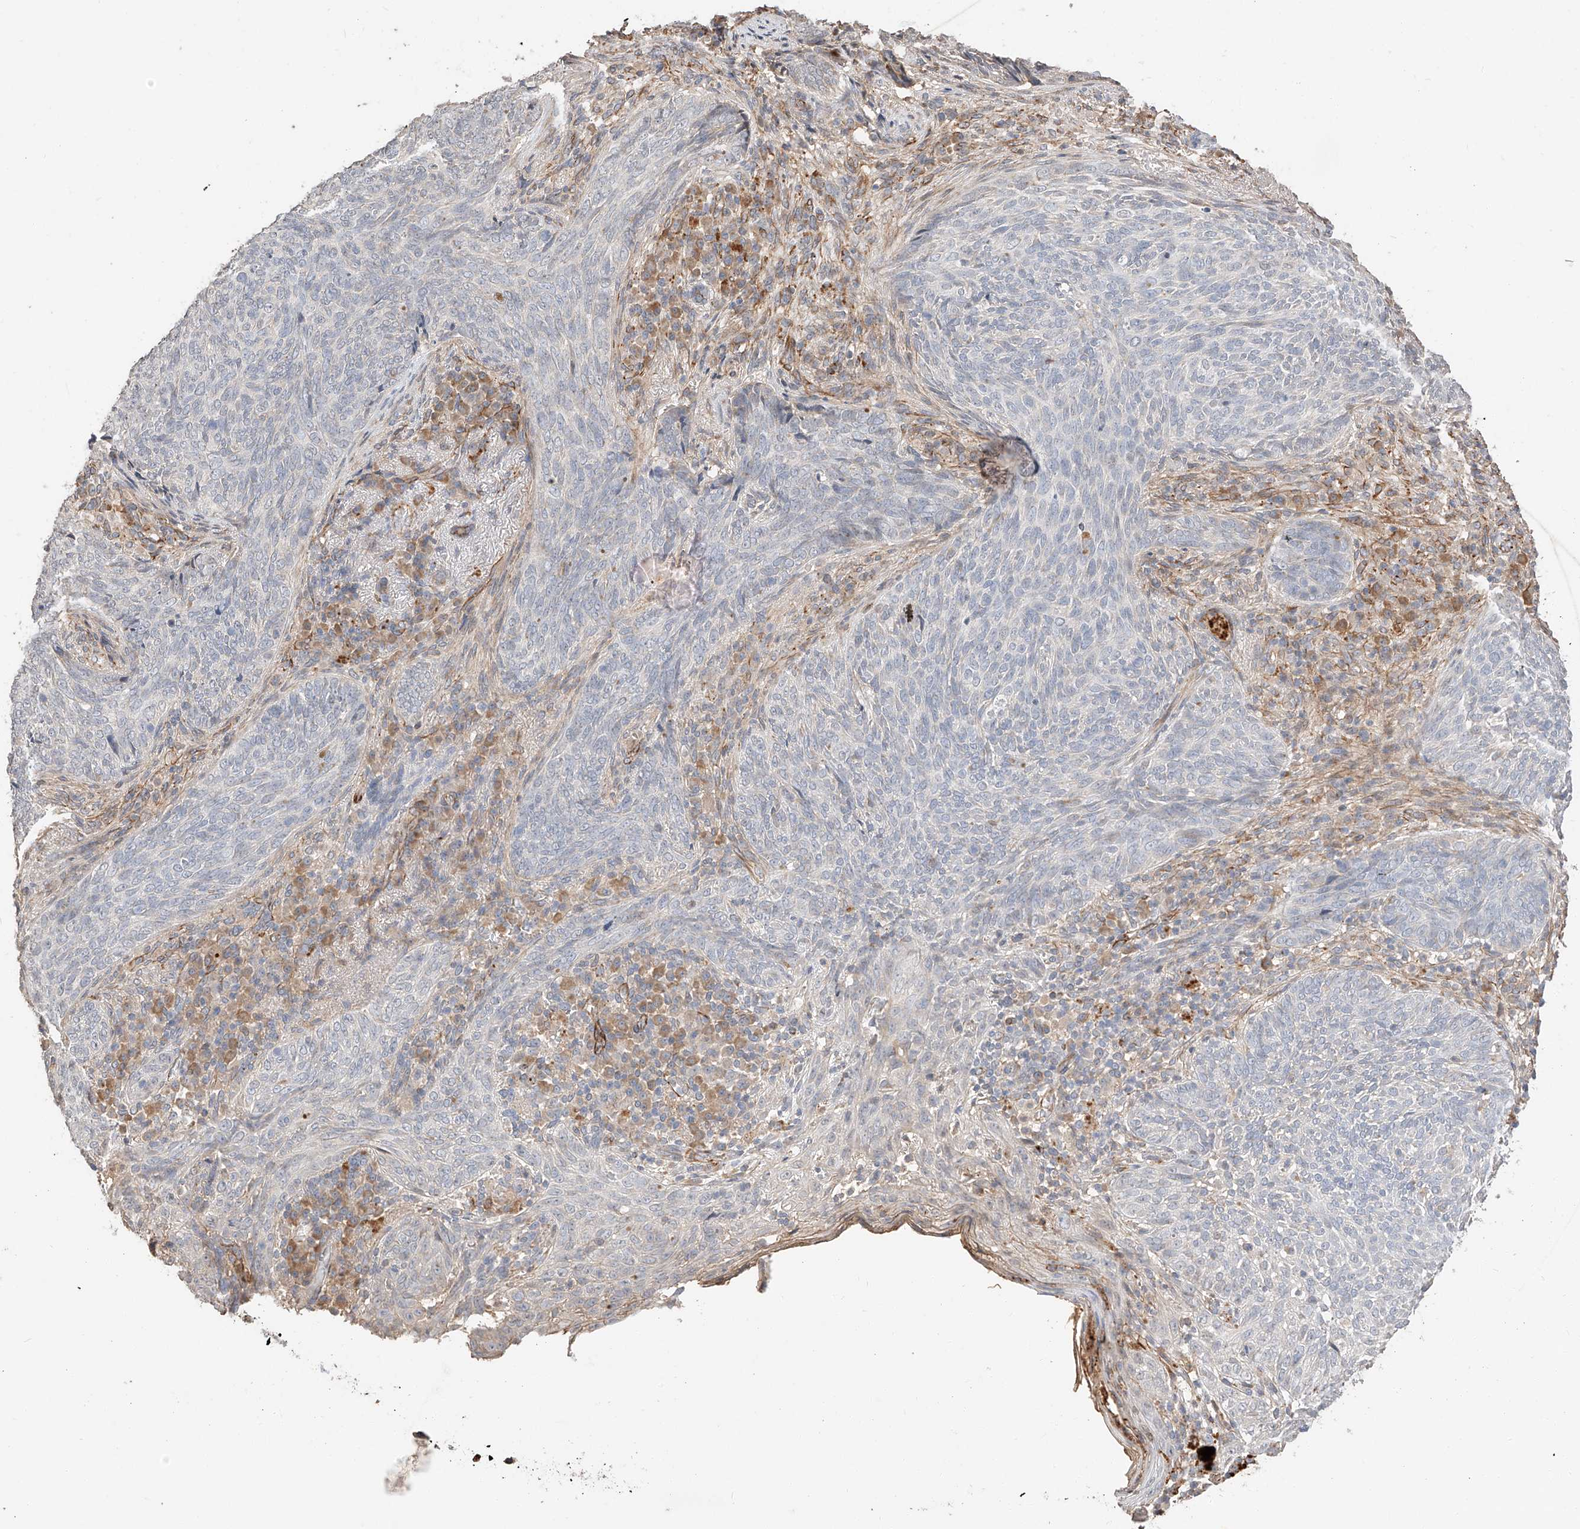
{"staining": {"intensity": "negative", "quantity": "none", "location": "none"}, "tissue": "skin cancer", "cell_type": "Tumor cells", "image_type": "cancer", "snomed": [{"axis": "morphology", "description": "Basal cell carcinoma"}, {"axis": "topography", "description": "Skin"}], "caption": "This image is of skin cancer (basal cell carcinoma) stained with immunohistochemistry to label a protein in brown with the nuclei are counter-stained blue. There is no staining in tumor cells.", "gene": "SUSD6", "patient": {"sex": "male", "age": 85}}